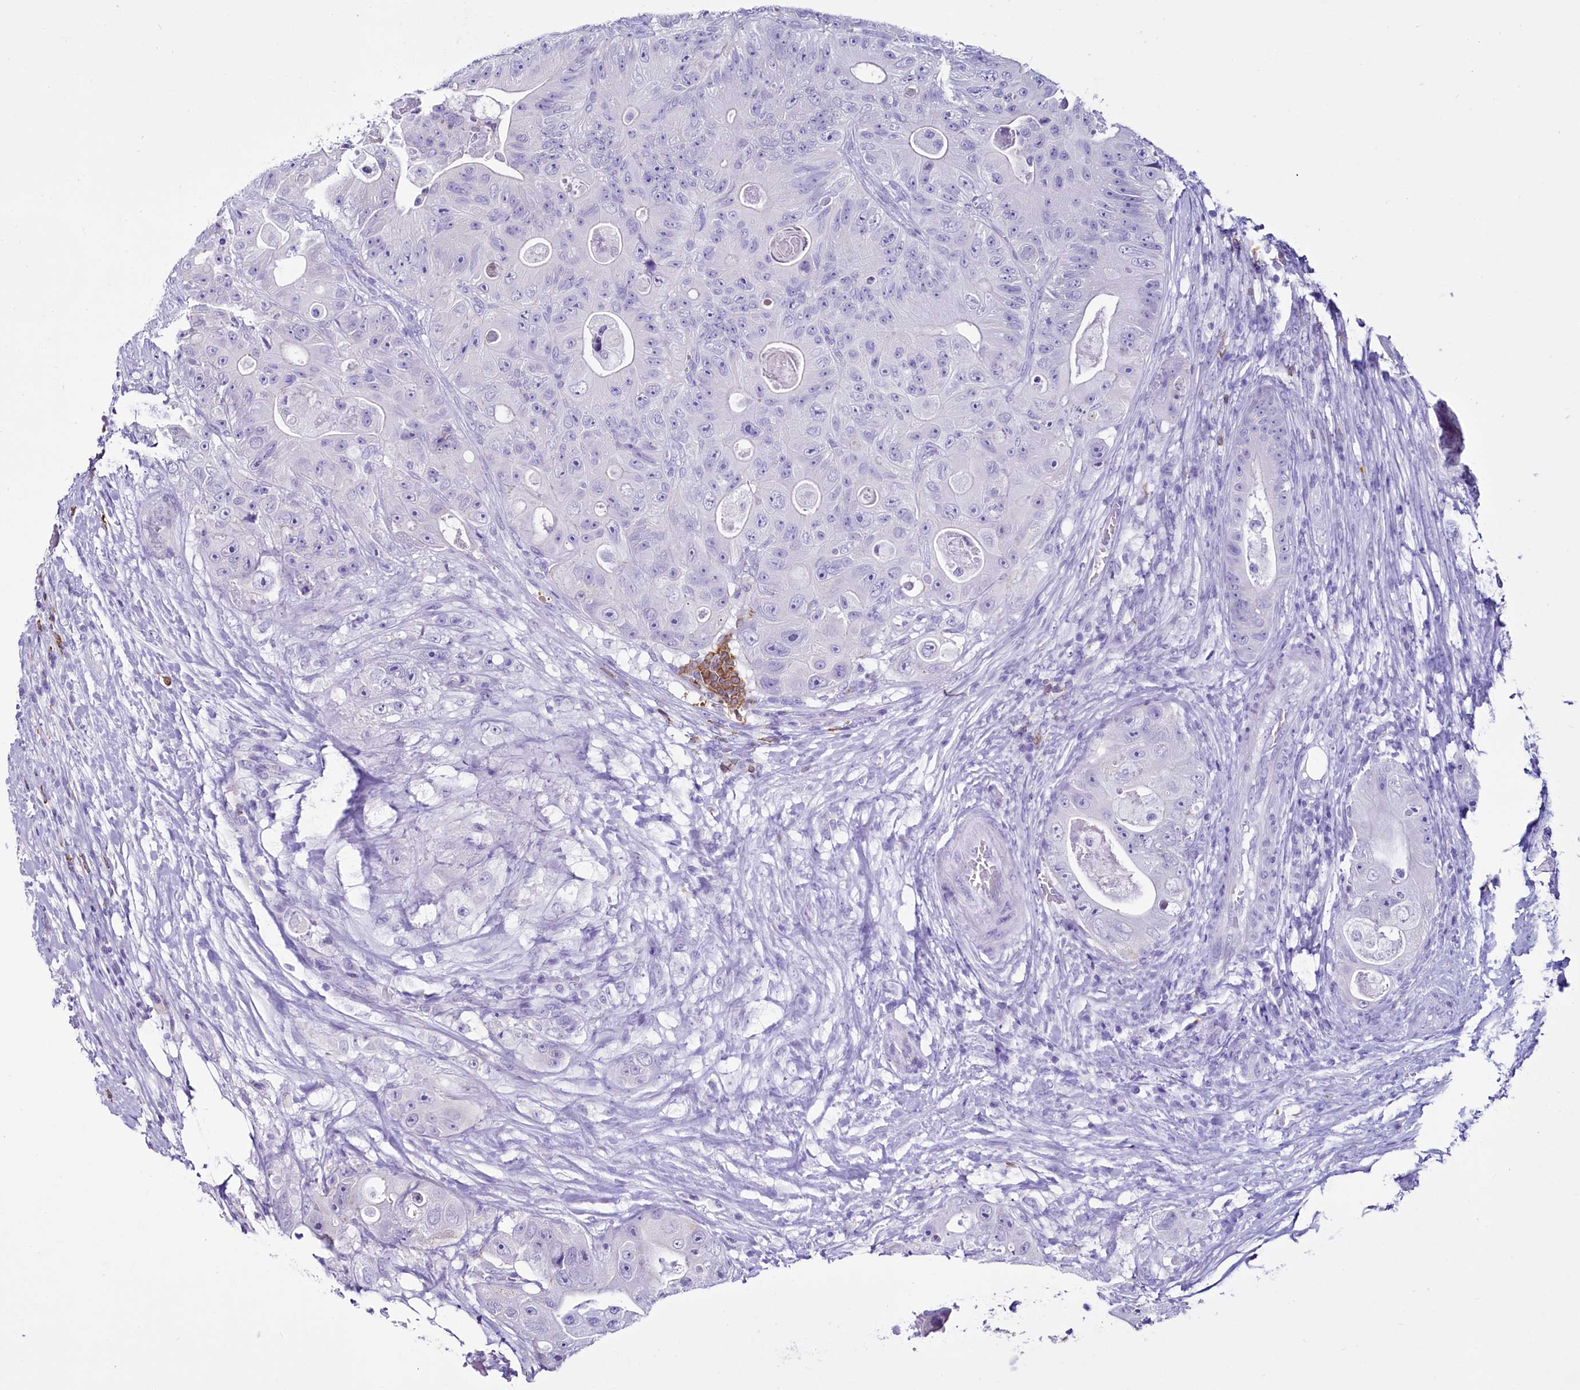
{"staining": {"intensity": "negative", "quantity": "none", "location": "none"}, "tissue": "colorectal cancer", "cell_type": "Tumor cells", "image_type": "cancer", "snomed": [{"axis": "morphology", "description": "Adenocarcinoma, NOS"}, {"axis": "topography", "description": "Colon"}], "caption": "Human colorectal cancer (adenocarcinoma) stained for a protein using IHC displays no expression in tumor cells.", "gene": "BANK1", "patient": {"sex": "female", "age": 46}}